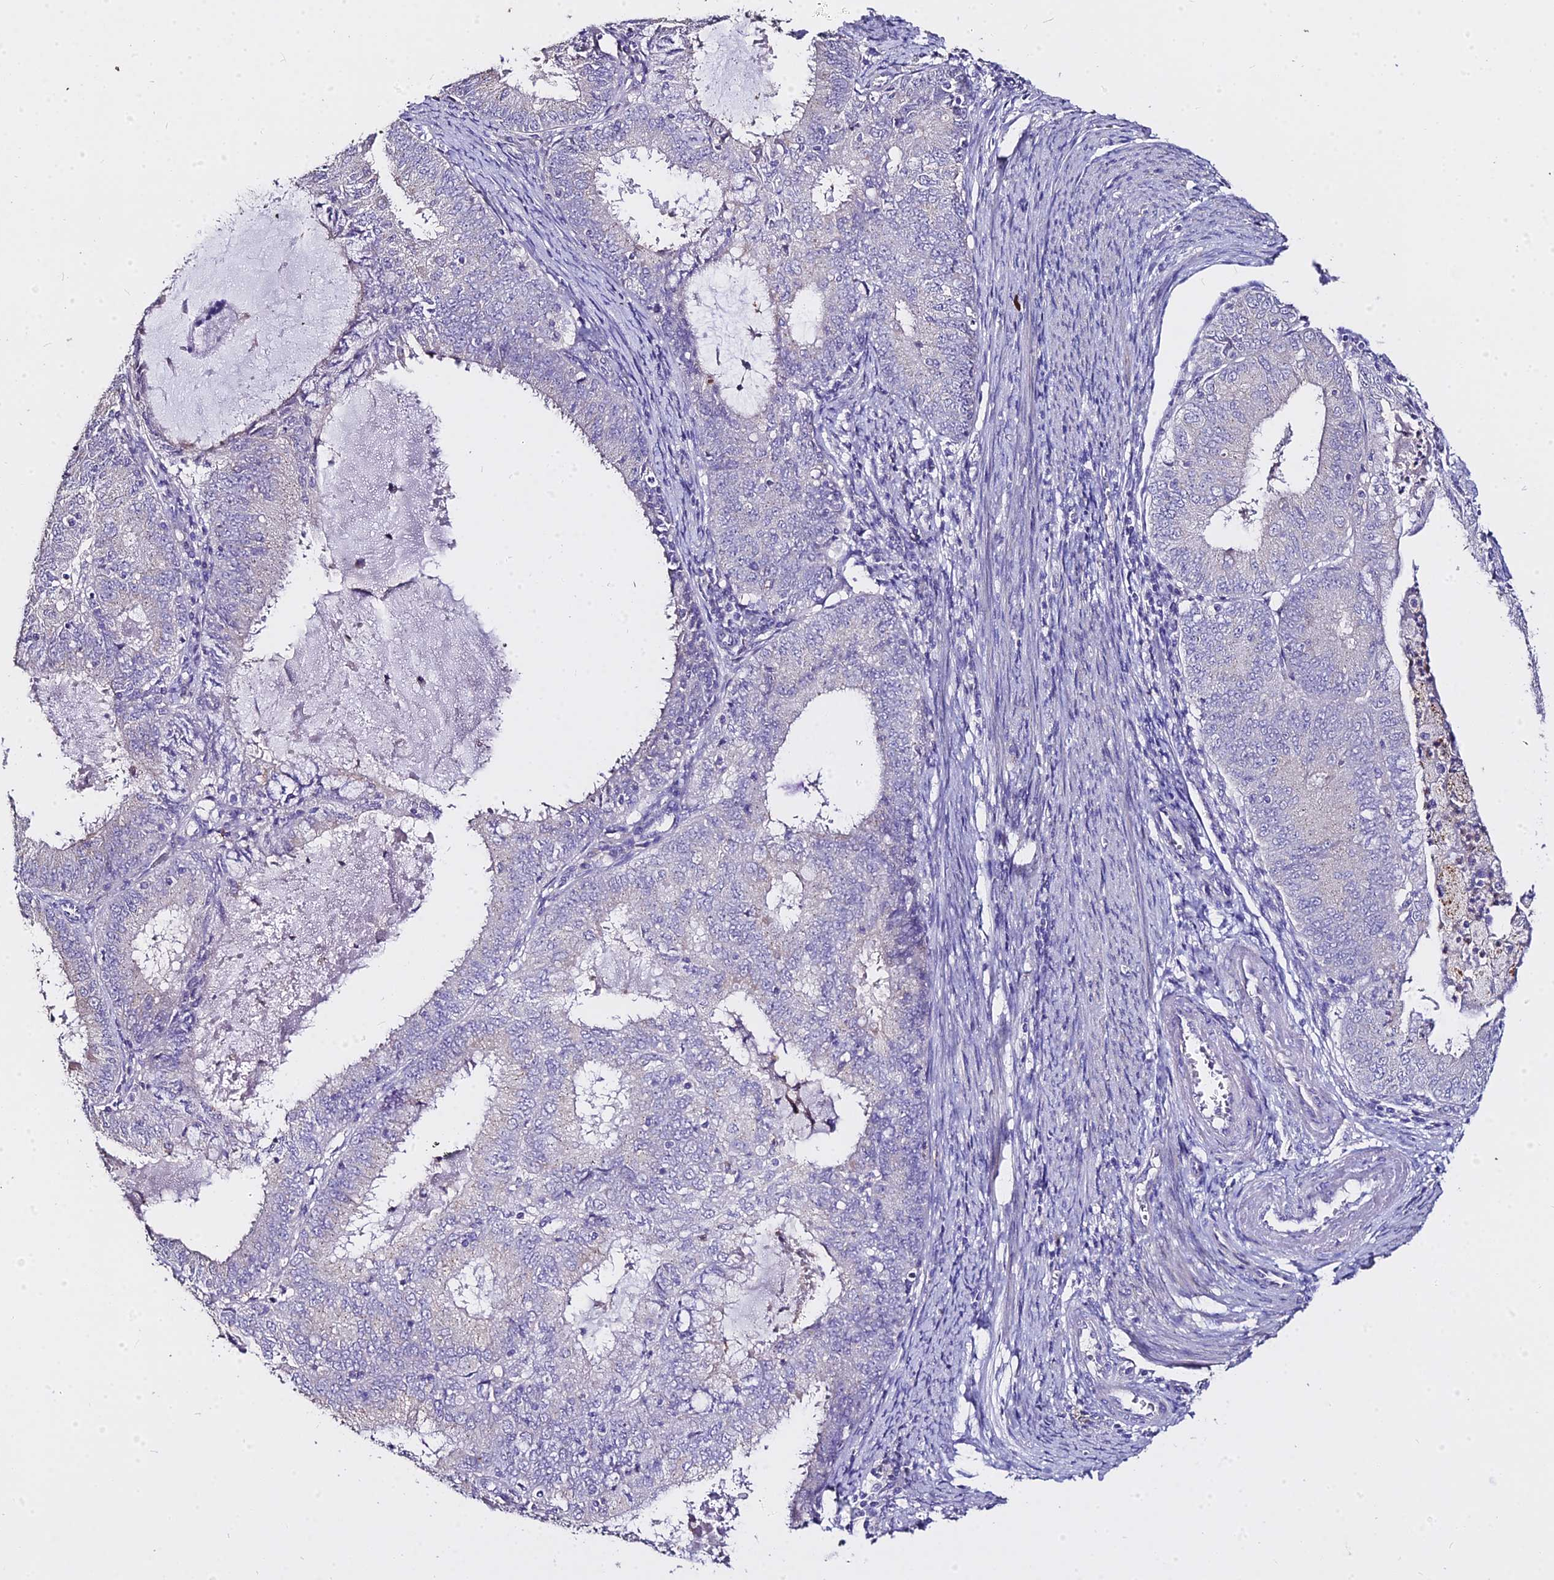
{"staining": {"intensity": "negative", "quantity": "none", "location": "none"}, "tissue": "endometrial cancer", "cell_type": "Tumor cells", "image_type": "cancer", "snomed": [{"axis": "morphology", "description": "Adenocarcinoma, NOS"}, {"axis": "topography", "description": "Endometrium"}], "caption": "An immunohistochemistry (IHC) micrograph of endometrial cancer is shown. There is no staining in tumor cells of endometrial cancer.", "gene": "GLYAT", "patient": {"sex": "female", "age": 57}}